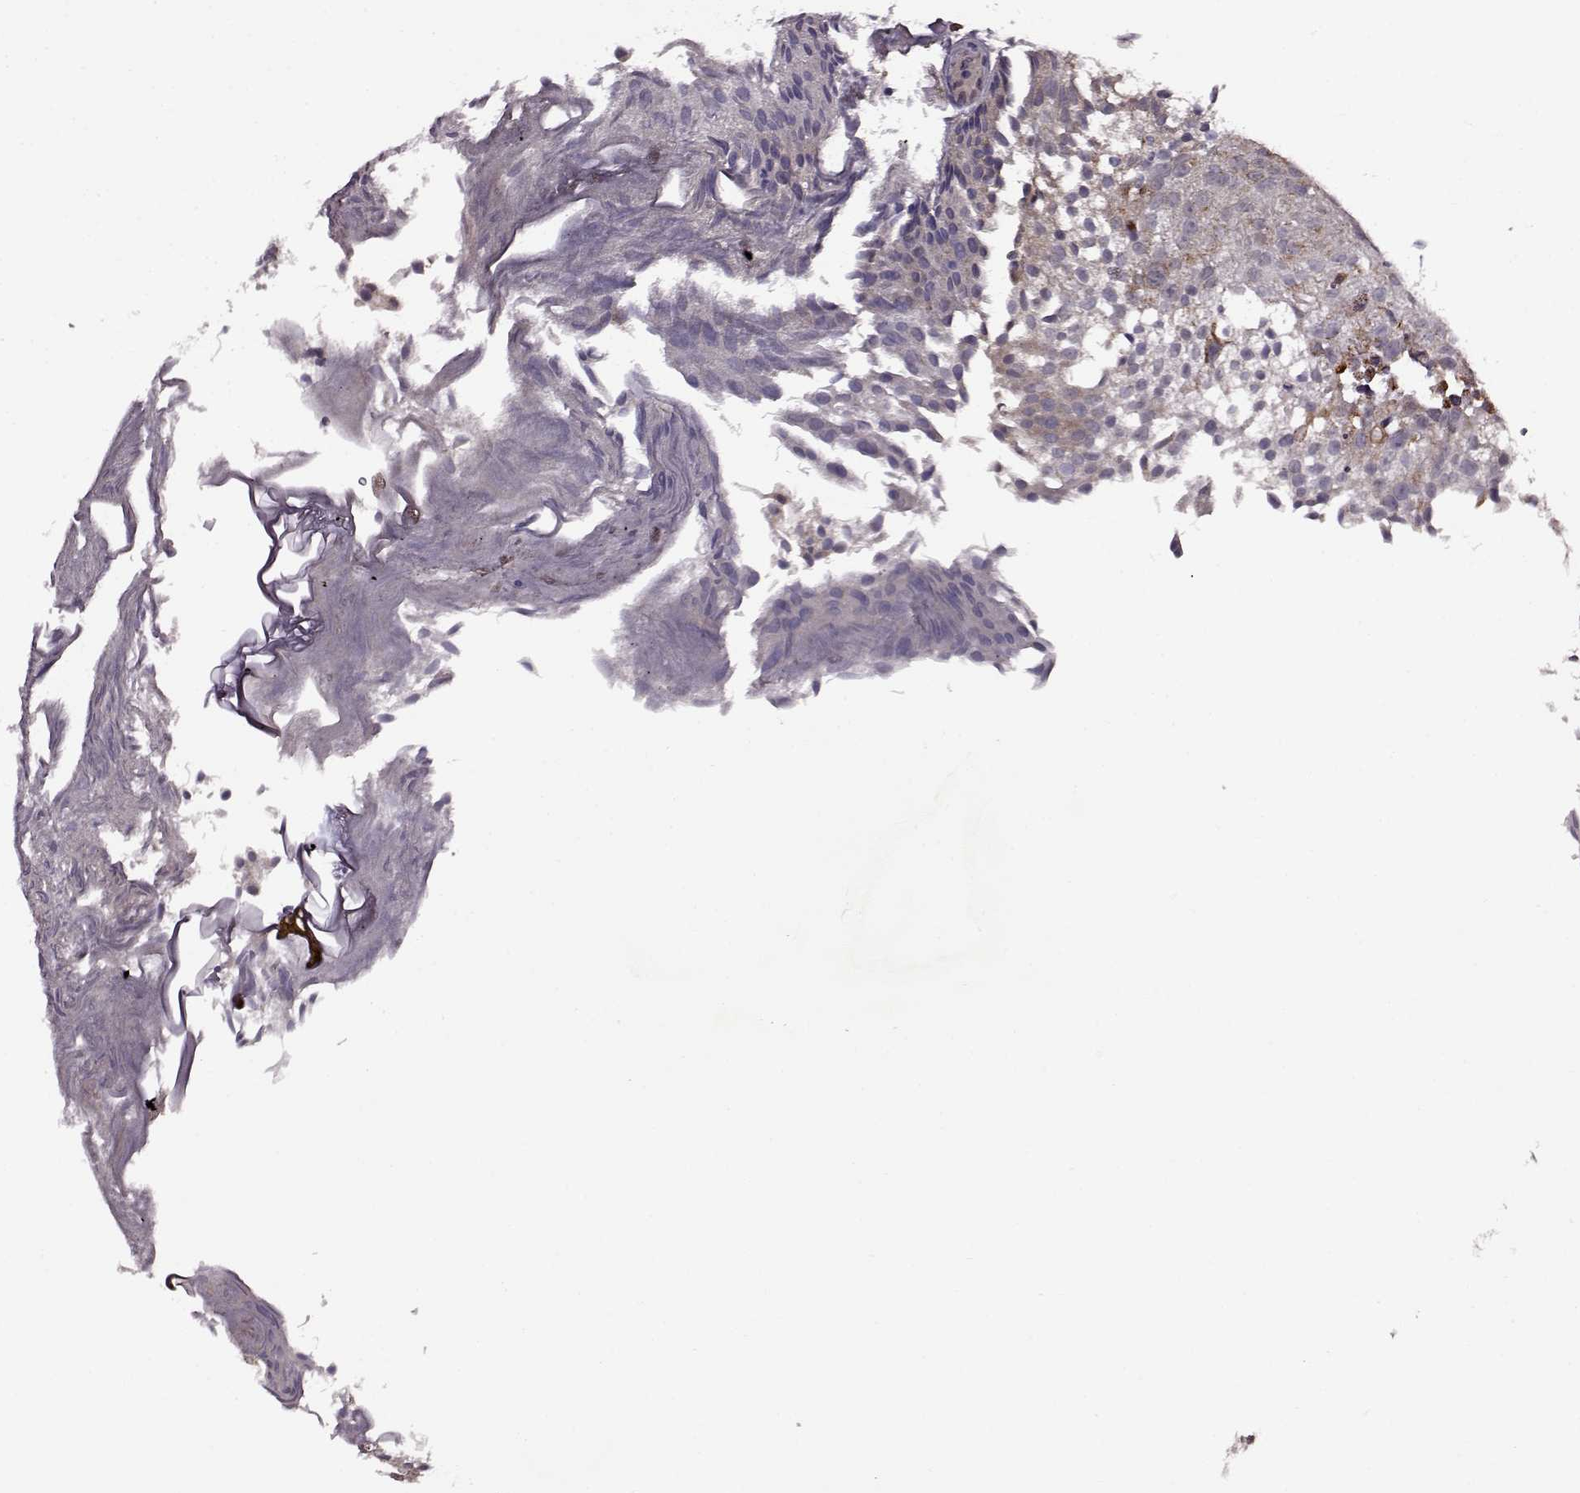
{"staining": {"intensity": "negative", "quantity": "none", "location": "none"}, "tissue": "urothelial cancer", "cell_type": "Tumor cells", "image_type": "cancer", "snomed": [{"axis": "morphology", "description": "Urothelial carcinoma, Low grade"}, {"axis": "topography", "description": "Urinary bladder"}], "caption": "This is an immunohistochemistry image of human urothelial carcinoma (low-grade). There is no expression in tumor cells.", "gene": "MTSS1", "patient": {"sex": "male", "age": 70}}